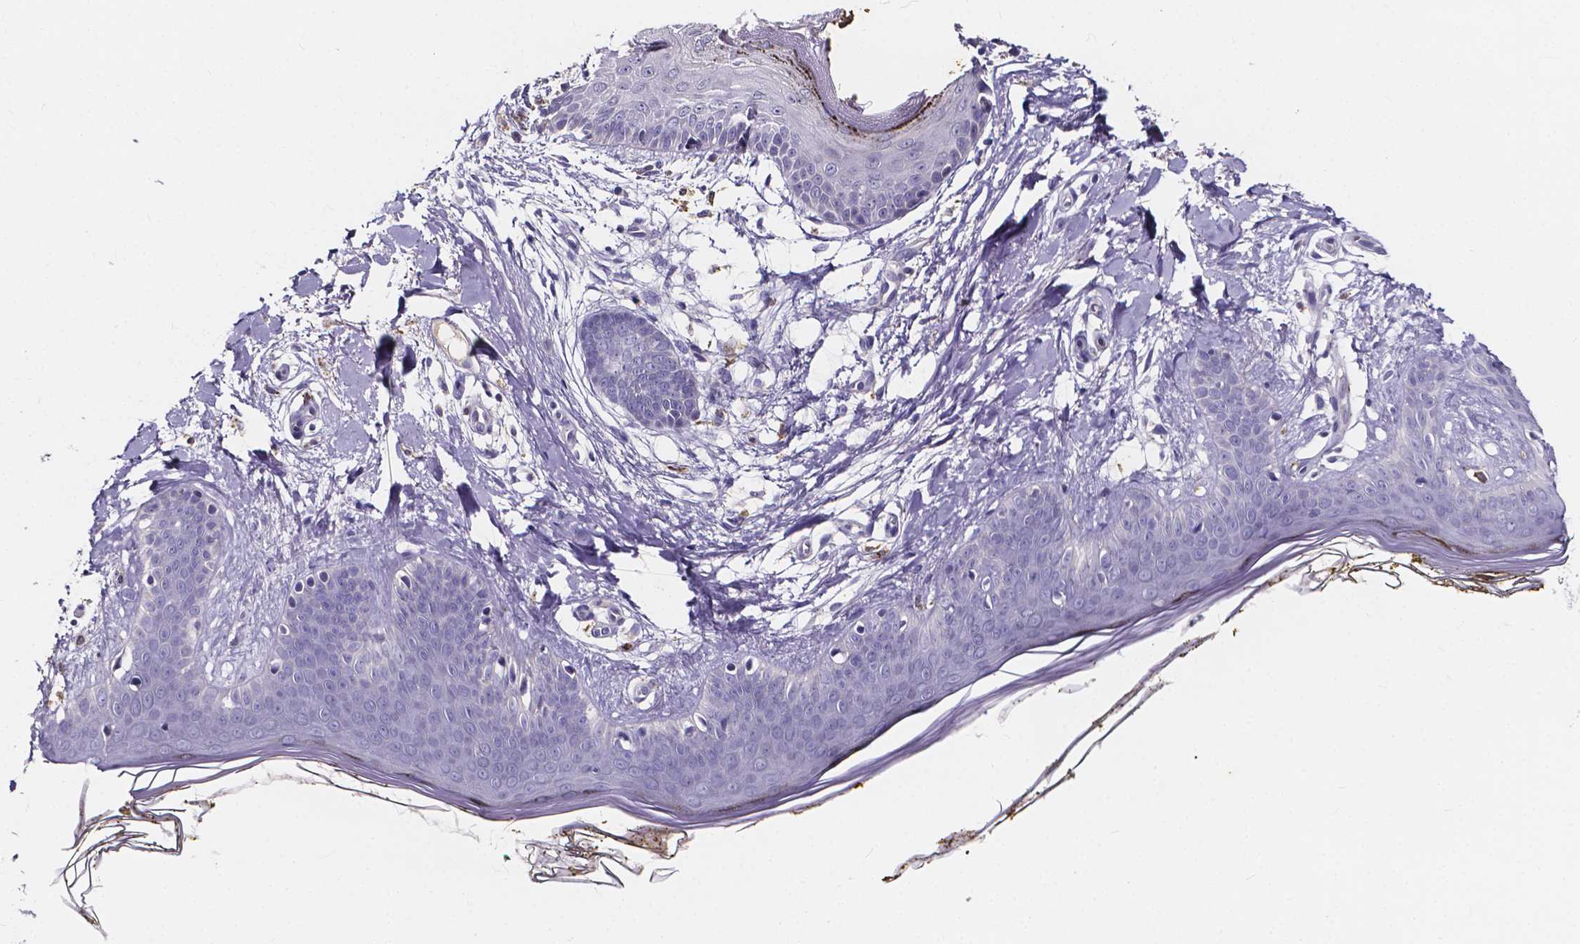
{"staining": {"intensity": "negative", "quantity": "none", "location": "none"}, "tissue": "skin", "cell_type": "Fibroblasts", "image_type": "normal", "snomed": [{"axis": "morphology", "description": "Normal tissue, NOS"}, {"axis": "topography", "description": "Skin"}], "caption": "Fibroblasts show no significant expression in normal skin.", "gene": "SPOCD1", "patient": {"sex": "female", "age": 34}}